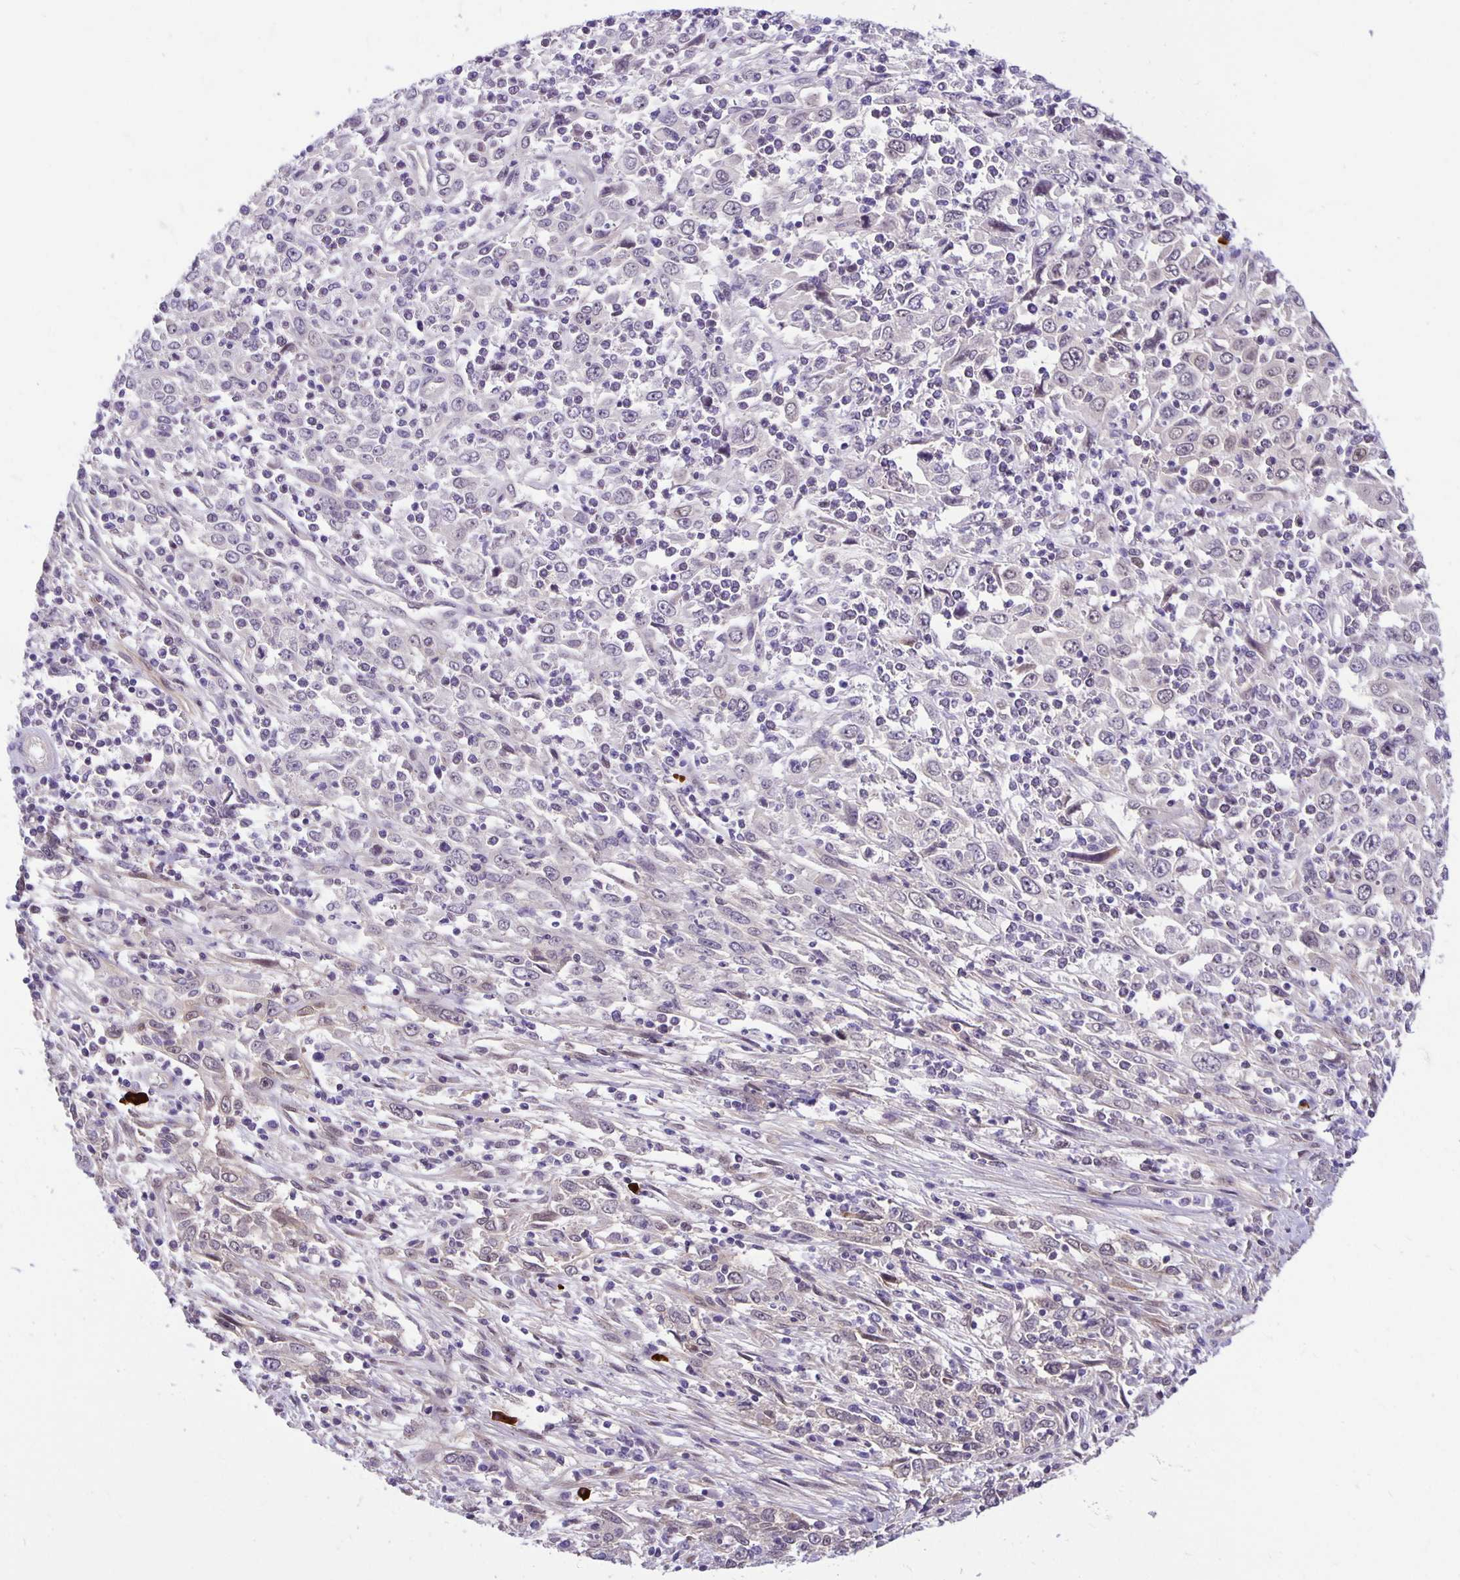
{"staining": {"intensity": "weak", "quantity": "25%-75%", "location": "cytoplasmic/membranous"}, "tissue": "cervical cancer", "cell_type": "Tumor cells", "image_type": "cancer", "snomed": [{"axis": "morphology", "description": "Adenocarcinoma, NOS"}, {"axis": "topography", "description": "Cervix"}], "caption": "DAB immunohistochemical staining of cervical cancer reveals weak cytoplasmic/membranous protein expression in approximately 25%-75% of tumor cells.", "gene": "TAX1BP3", "patient": {"sex": "female", "age": 40}}